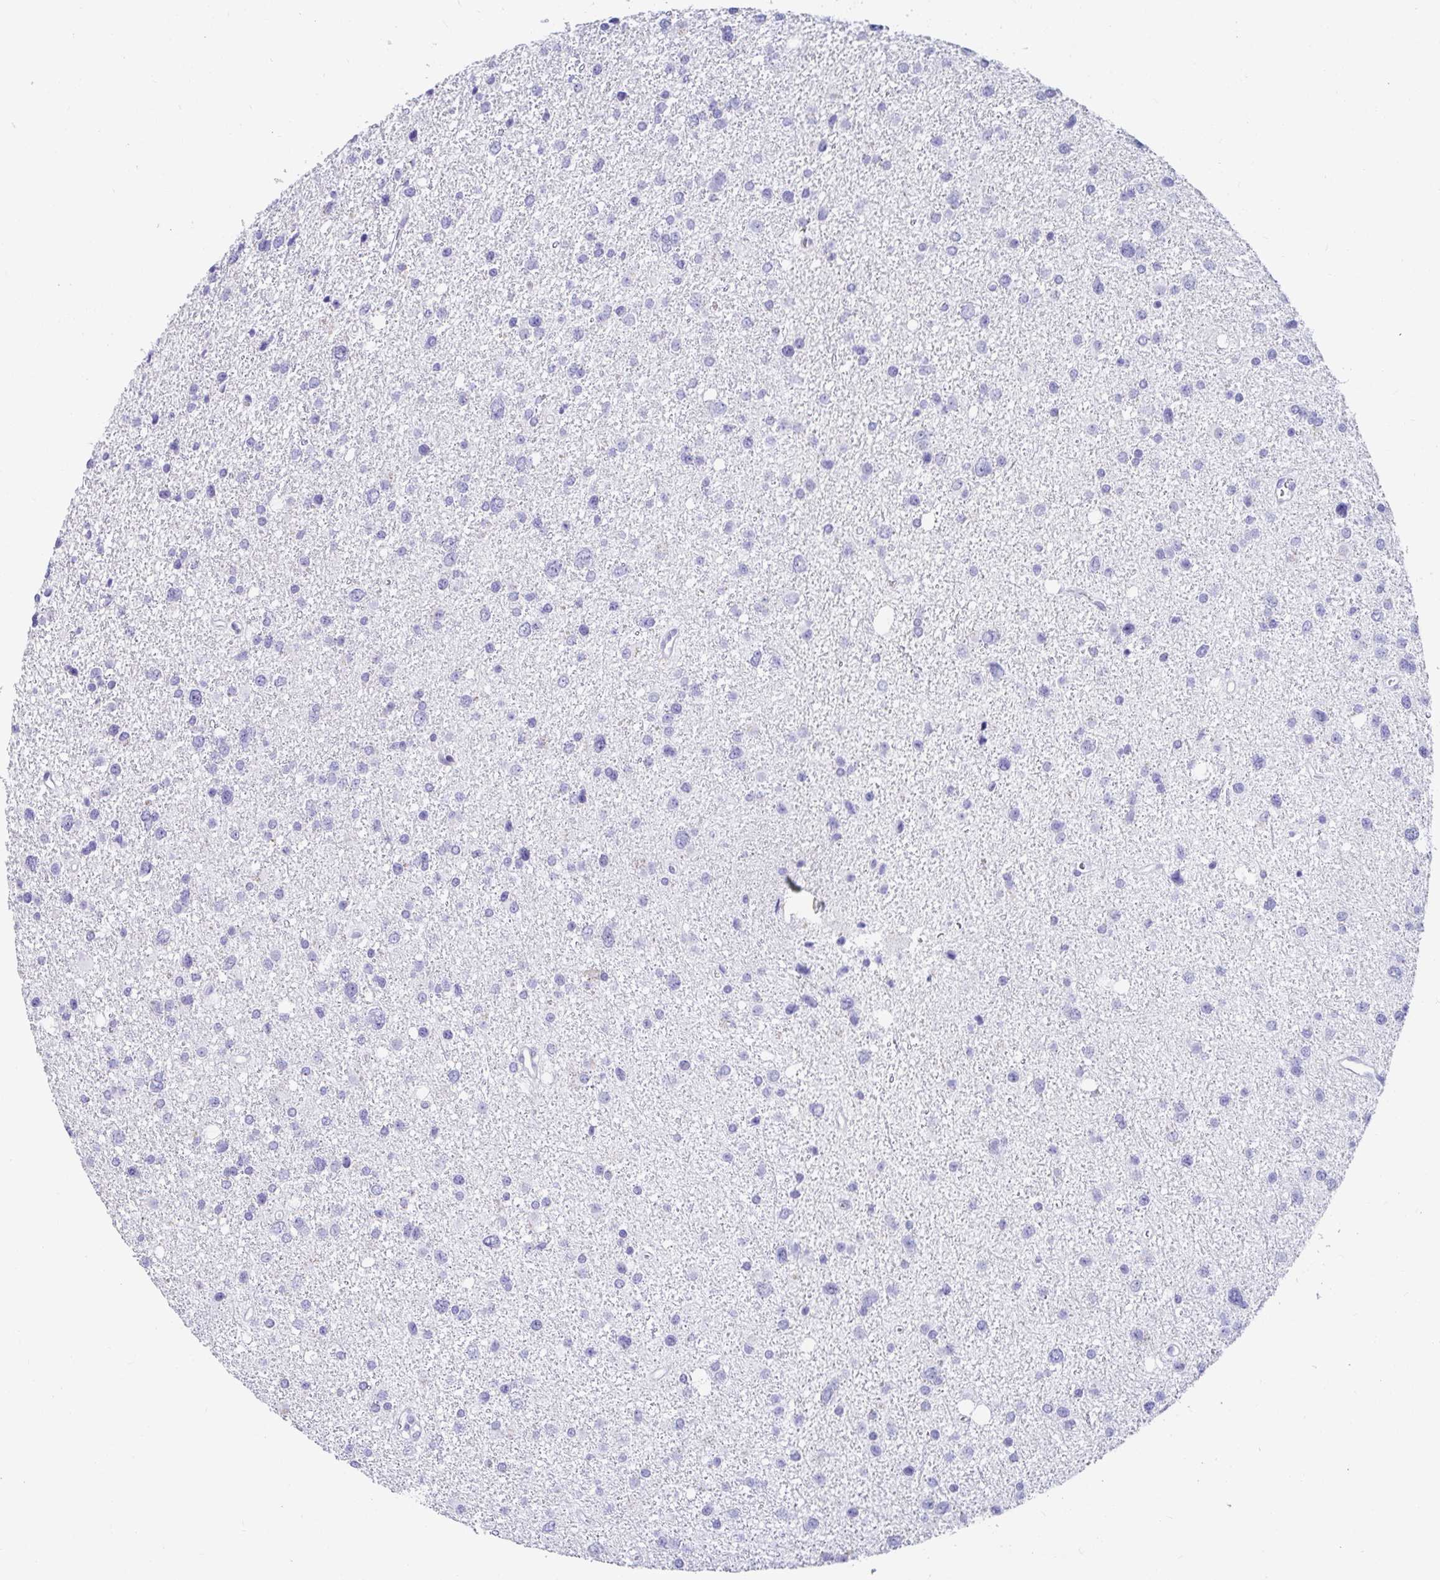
{"staining": {"intensity": "negative", "quantity": "none", "location": "none"}, "tissue": "glioma", "cell_type": "Tumor cells", "image_type": "cancer", "snomed": [{"axis": "morphology", "description": "Glioma, malignant, Low grade"}, {"axis": "topography", "description": "Brain"}], "caption": "Glioma was stained to show a protein in brown. There is no significant expression in tumor cells.", "gene": "OR10K1", "patient": {"sex": "female", "age": 55}}